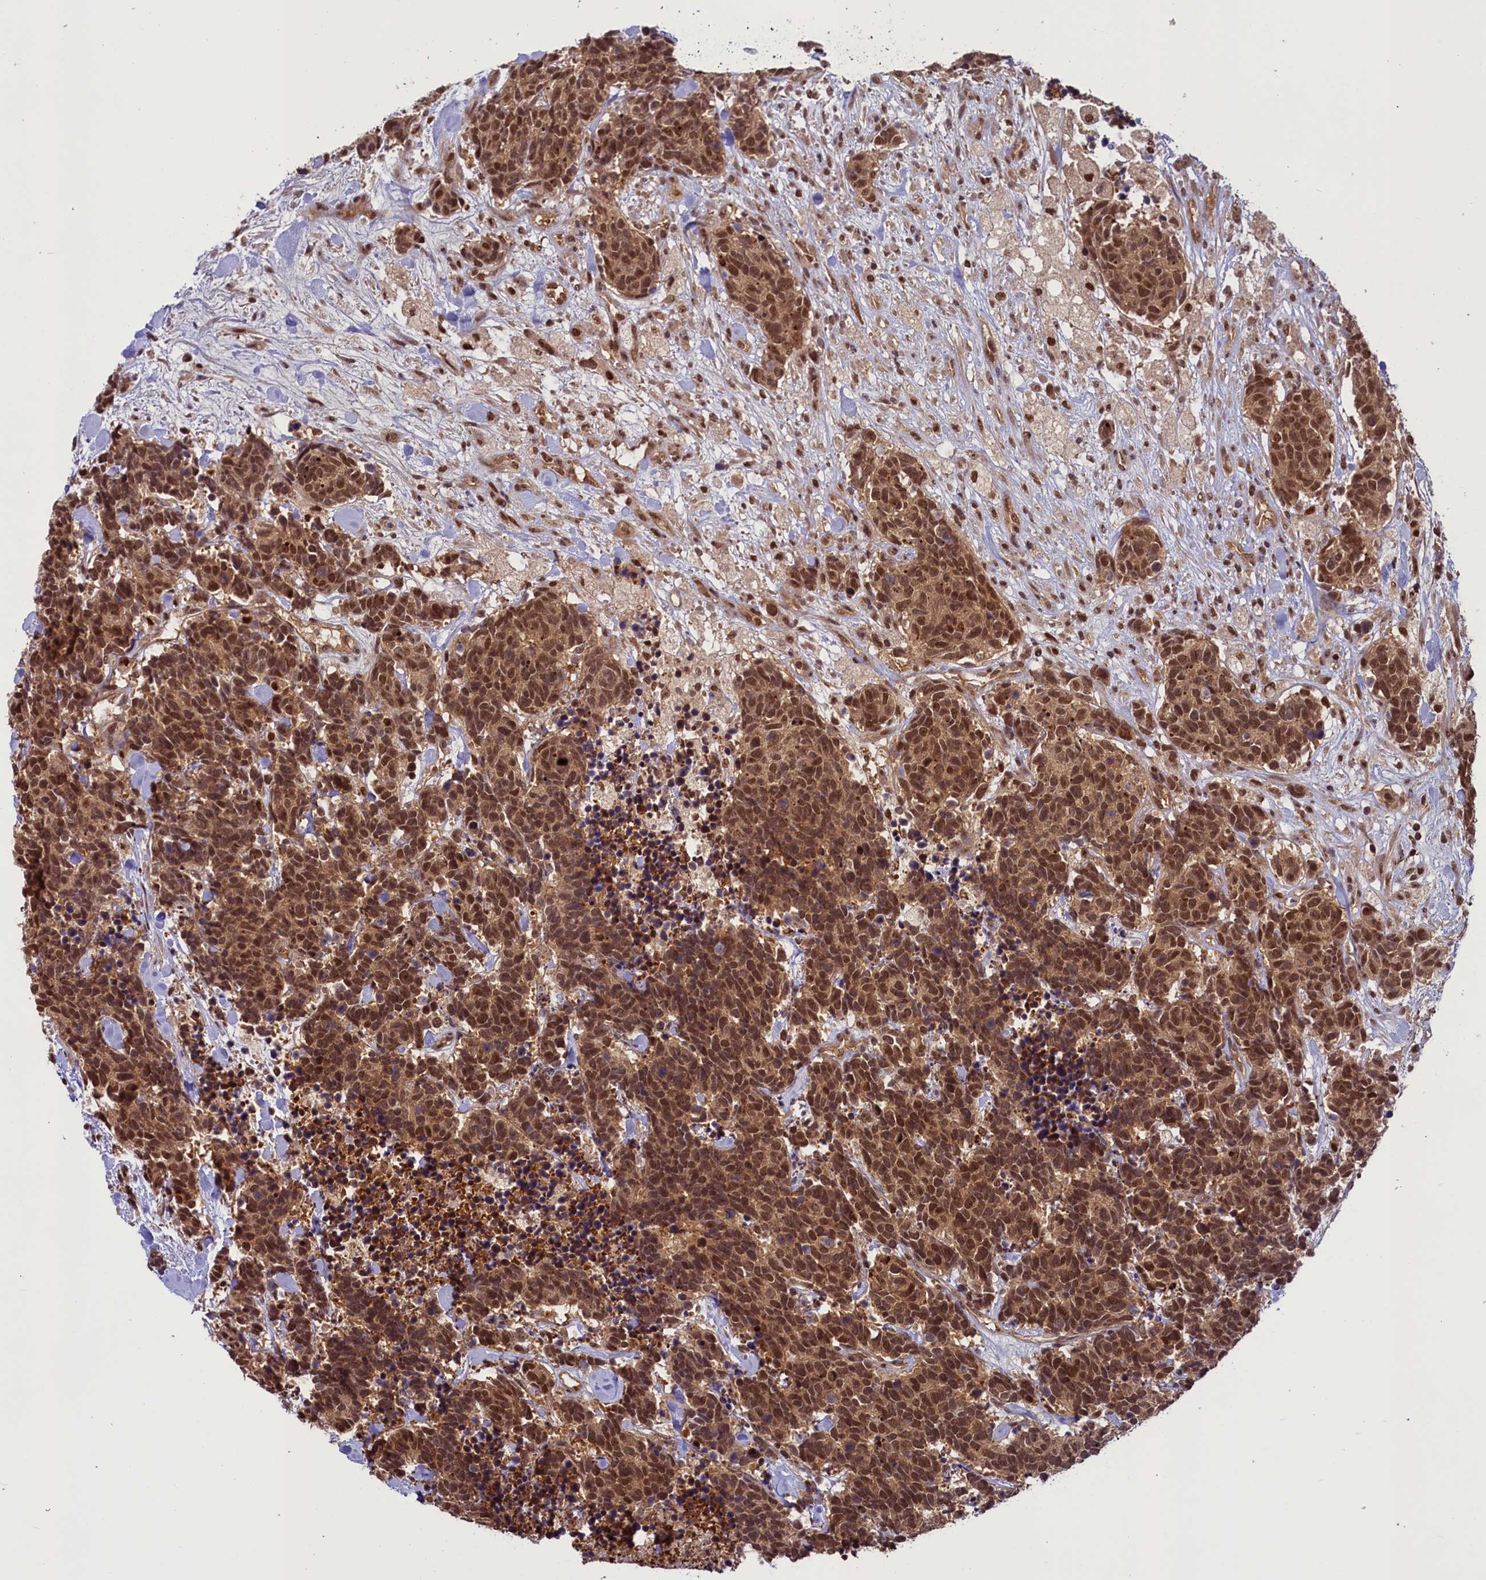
{"staining": {"intensity": "strong", "quantity": ">75%", "location": "cytoplasmic/membranous,nuclear"}, "tissue": "carcinoid", "cell_type": "Tumor cells", "image_type": "cancer", "snomed": [{"axis": "morphology", "description": "Carcinoma, NOS"}, {"axis": "morphology", "description": "Carcinoid, malignant, NOS"}, {"axis": "topography", "description": "Prostate"}], "caption": "Carcinoid tissue demonstrates strong cytoplasmic/membranous and nuclear staining in about >75% of tumor cells", "gene": "SLC7A6OS", "patient": {"sex": "male", "age": 57}}